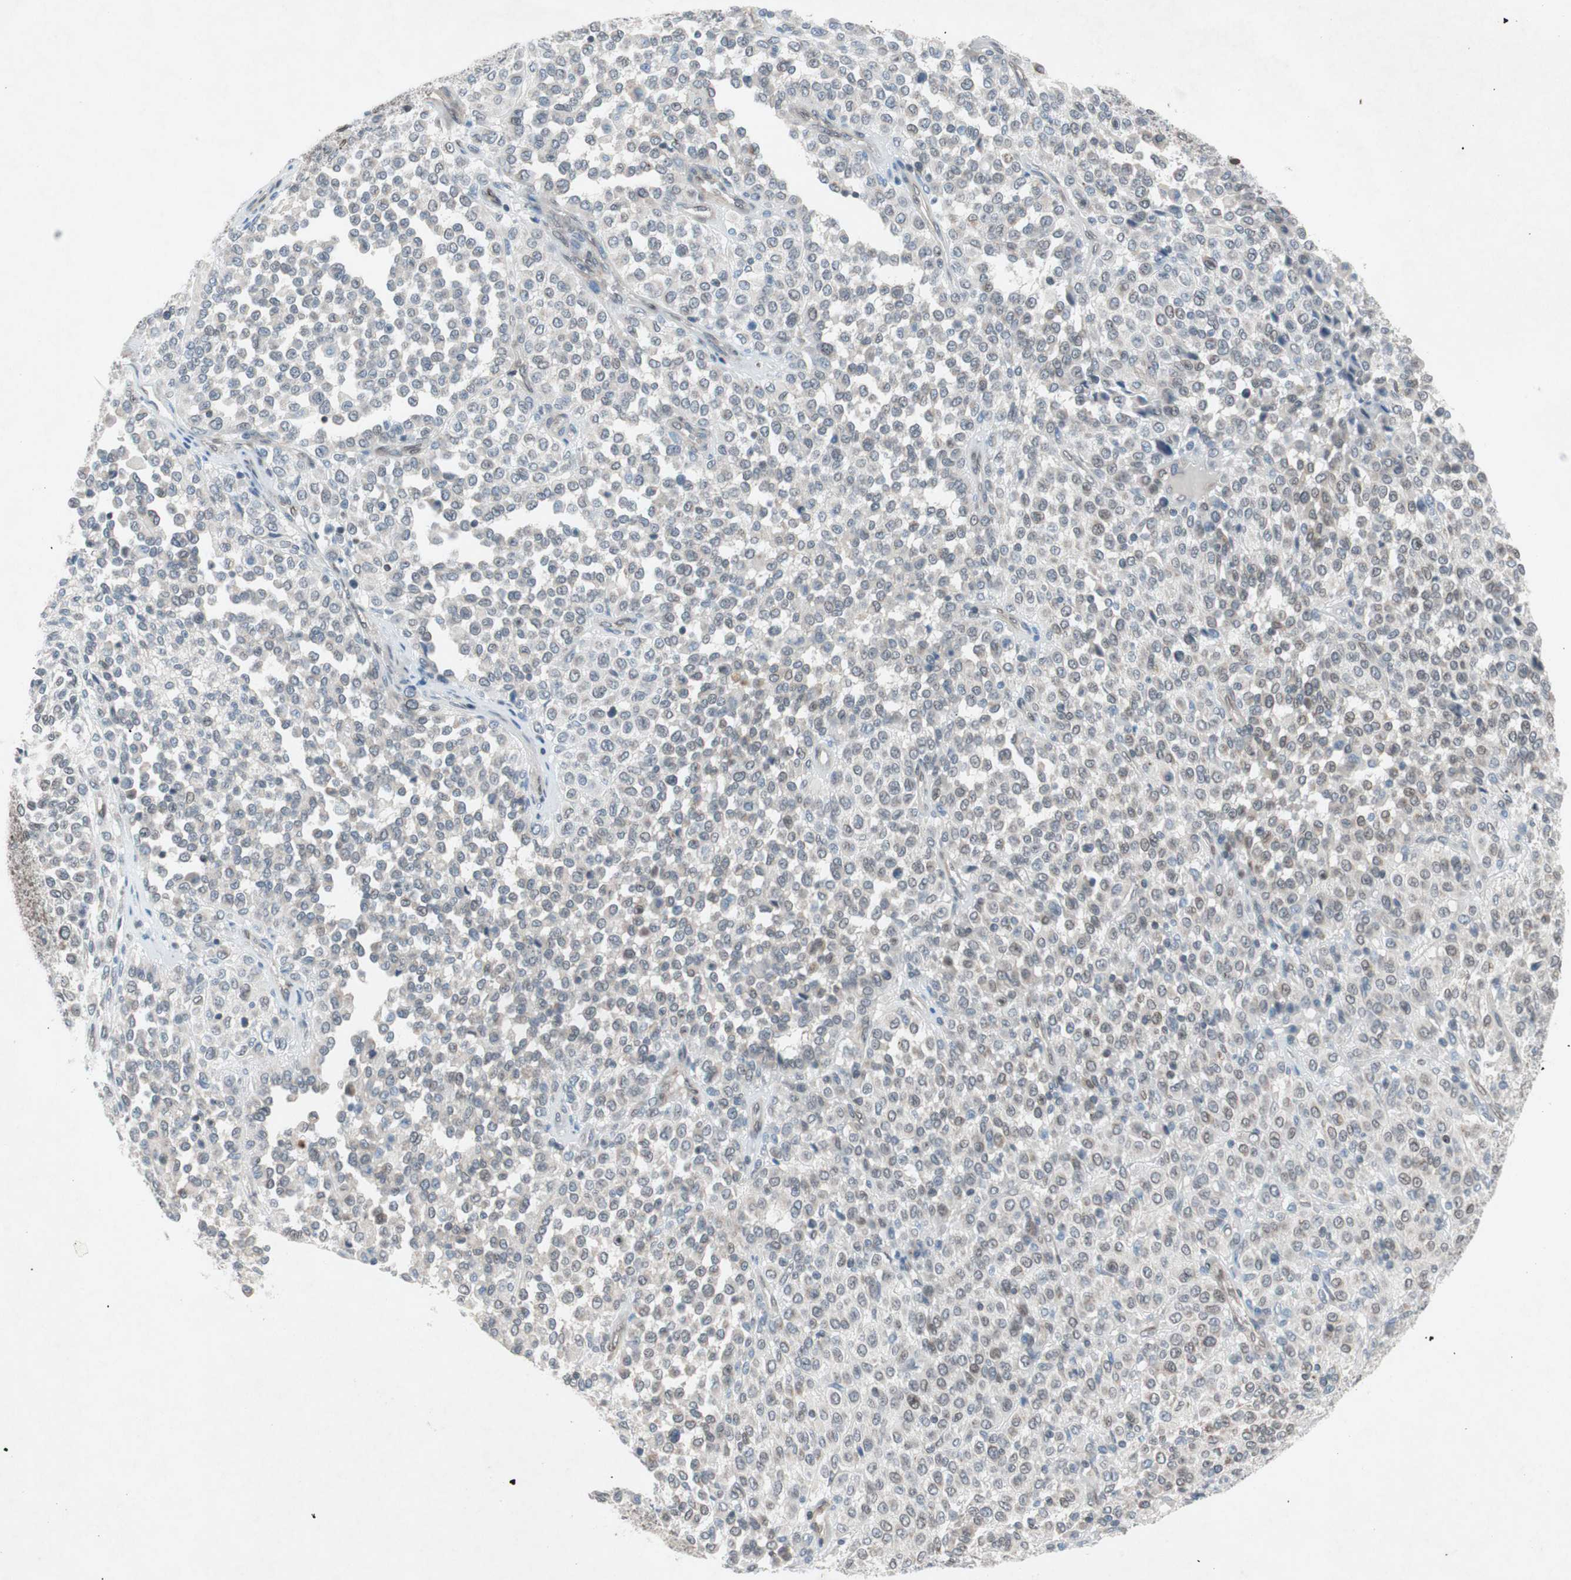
{"staining": {"intensity": "negative", "quantity": "none", "location": "none"}, "tissue": "melanoma", "cell_type": "Tumor cells", "image_type": "cancer", "snomed": [{"axis": "morphology", "description": "Malignant melanoma, Metastatic site"}, {"axis": "topography", "description": "Pancreas"}], "caption": "Immunohistochemistry (IHC) micrograph of malignant melanoma (metastatic site) stained for a protein (brown), which exhibits no expression in tumor cells.", "gene": "ARNT2", "patient": {"sex": "female", "age": 30}}